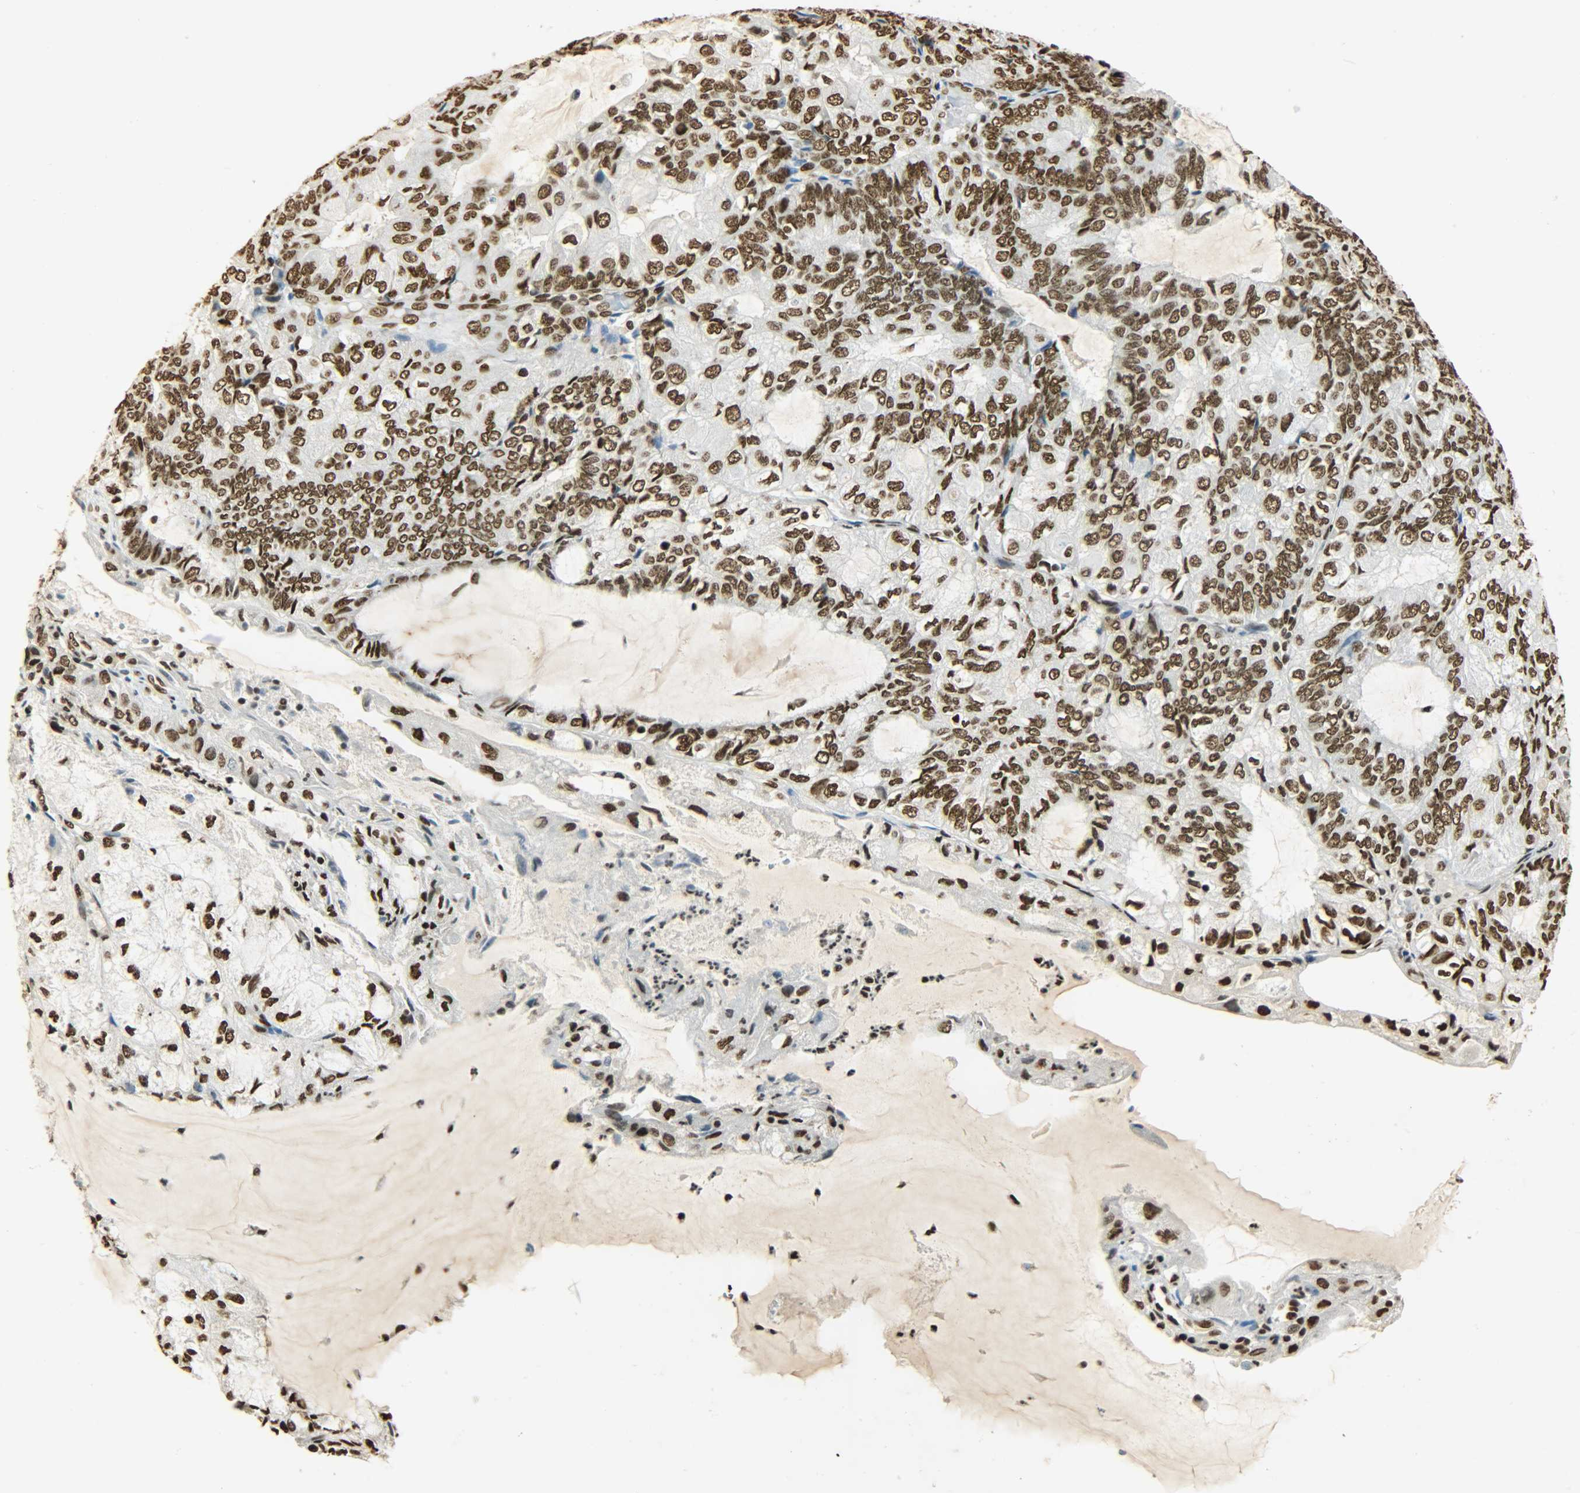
{"staining": {"intensity": "strong", "quantity": ">75%", "location": "nuclear"}, "tissue": "endometrial cancer", "cell_type": "Tumor cells", "image_type": "cancer", "snomed": [{"axis": "morphology", "description": "Adenocarcinoma, NOS"}, {"axis": "topography", "description": "Endometrium"}], "caption": "Immunohistochemistry (IHC) of endometrial cancer demonstrates high levels of strong nuclear expression in about >75% of tumor cells.", "gene": "KHDRBS1", "patient": {"sex": "female", "age": 81}}